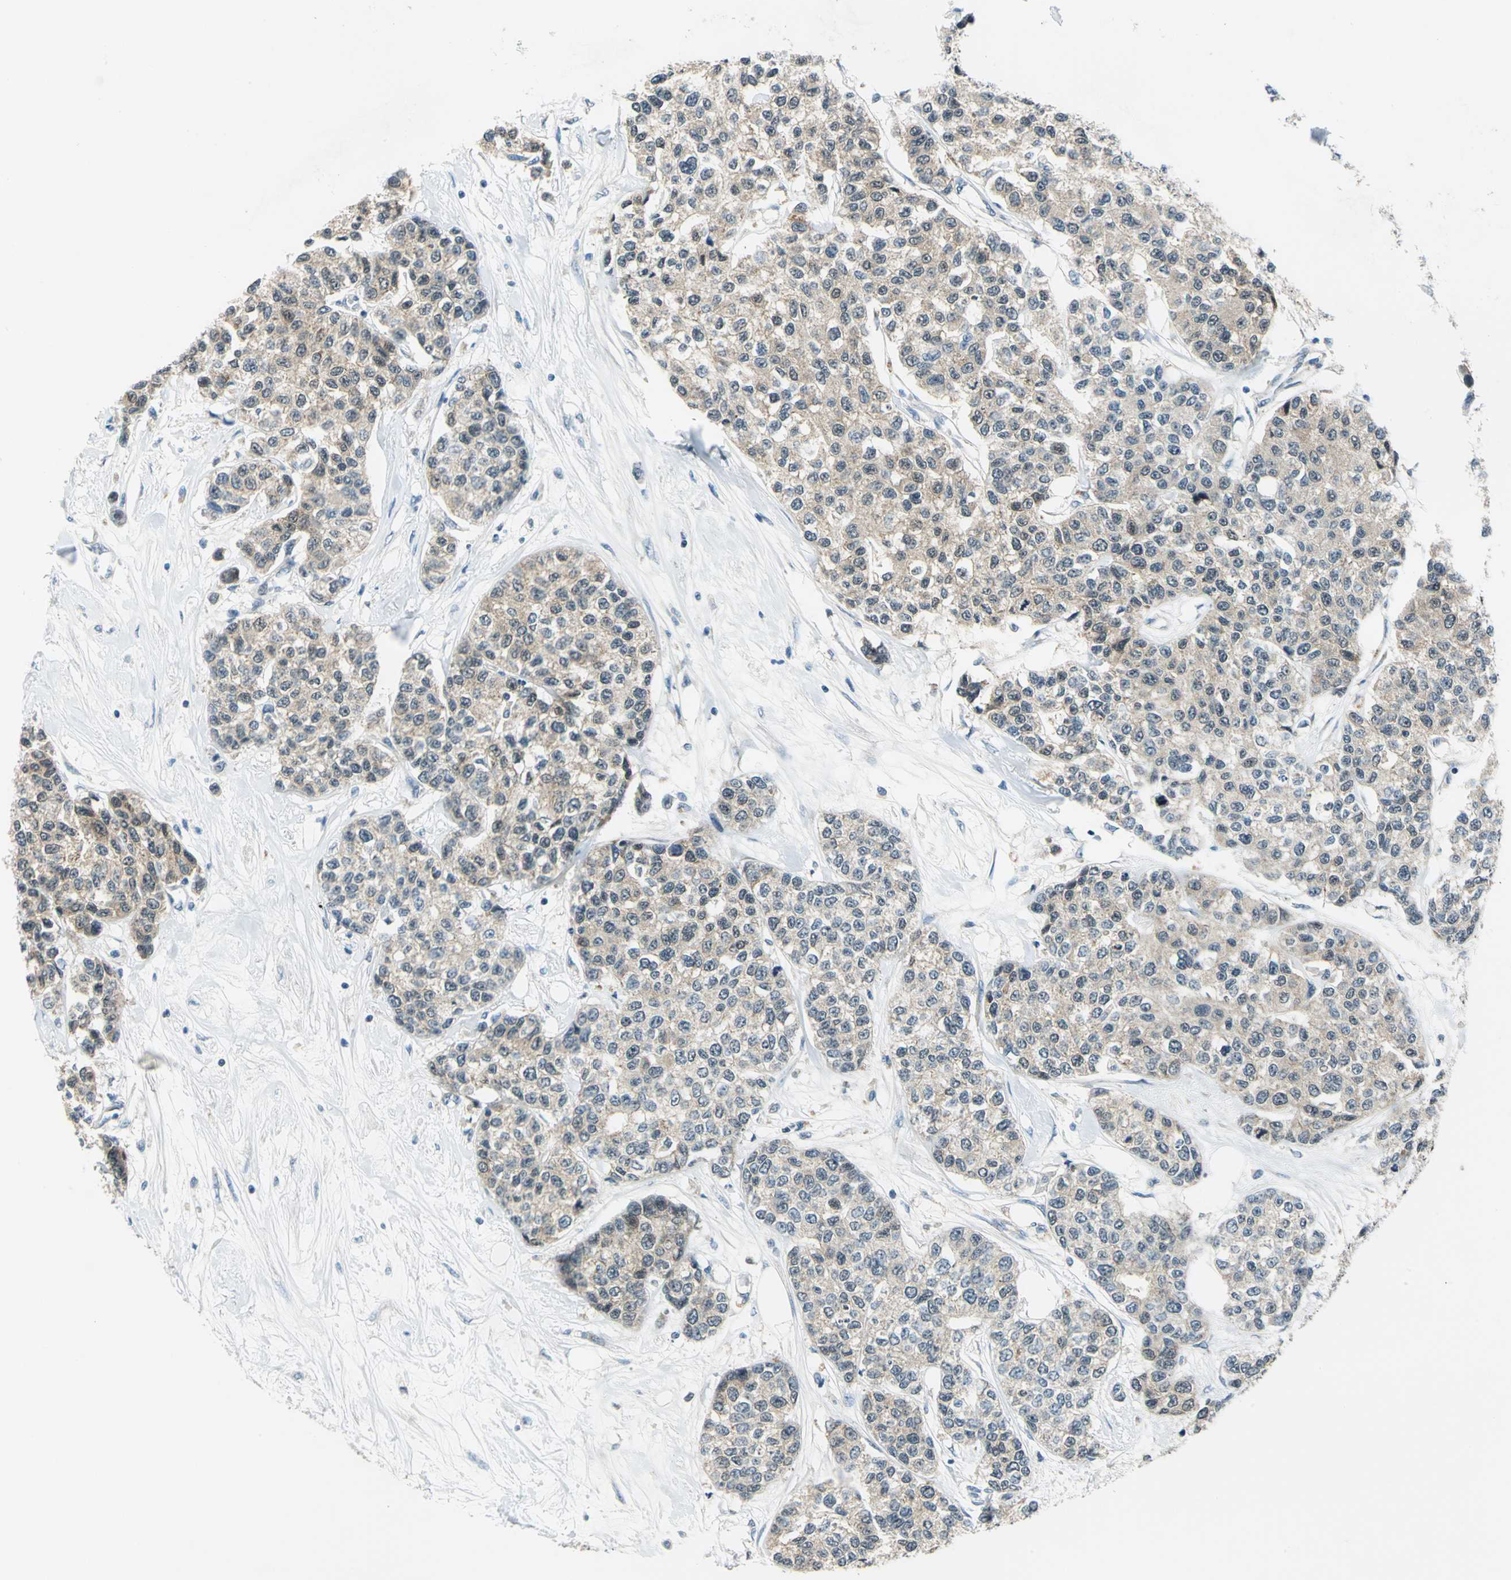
{"staining": {"intensity": "weak", "quantity": ">75%", "location": "cytoplasmic/membranous"}, "tissue": "breast cancer", "cell_type": "Tumor cells", "image_type": "cancer", "snomed": [{"axis": "morphology", "description": "Duct carcinoma"}, {"axis": "topography", "description": "Breast"}], "caption": "Immunohistochemistry (DAB) staining of human breast intraductal carcinoma displays weak cytoplasmic/membranous protein expression in about >75% of tumor cells.", "gene": "PIN1", "patient": {"sex": "female", "age": 51}}